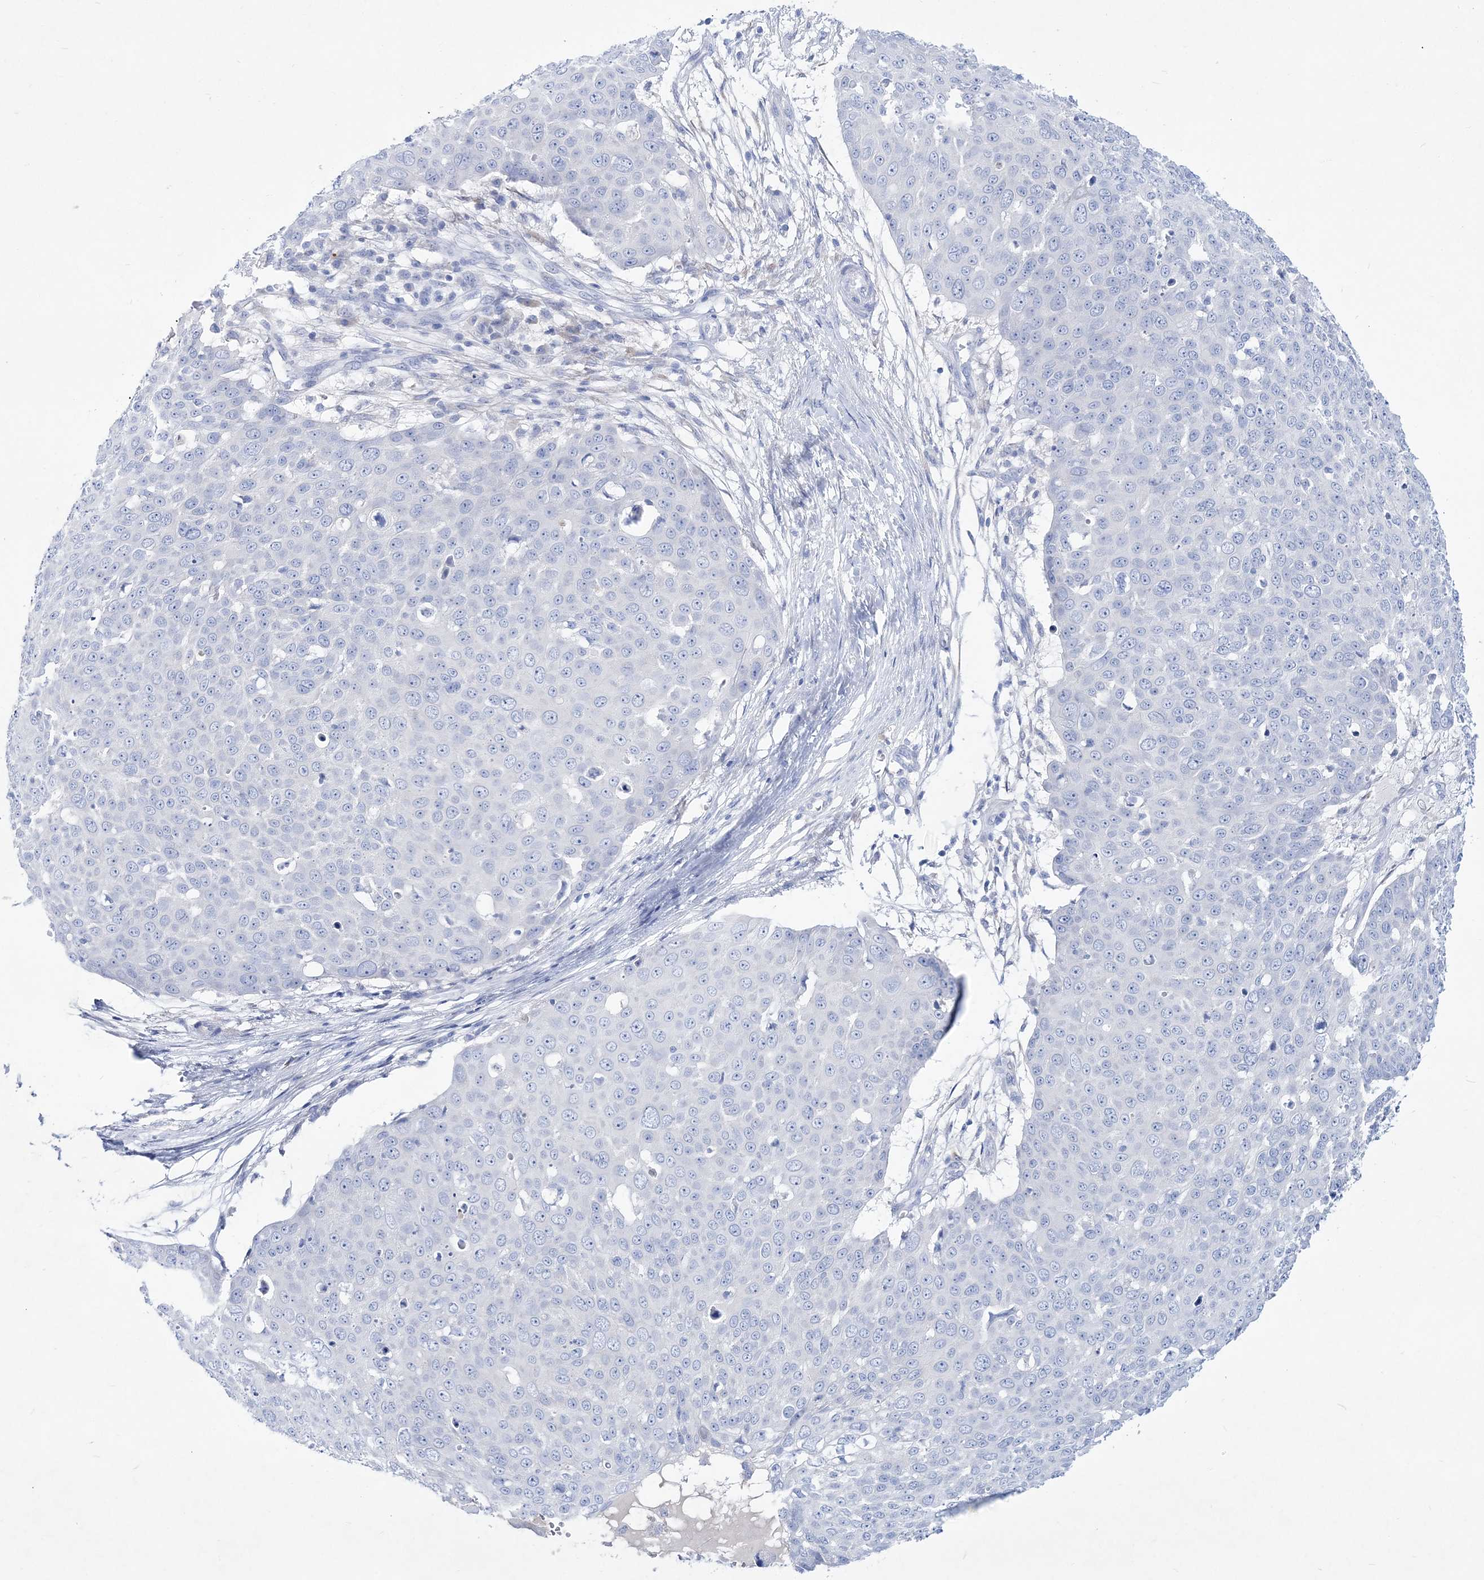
{"staining": {"intensity": "negative", "quantity": "none", "location": "none"}, "tissue": "skin cancer", "cell_type": "Tumor cells", "image_type": "cancer", "snomed": [{"axis": "morphology", "description": "Squamous cell carcinoma, NOS"}, {"axis": "topography", "description": "Skin"}], "caption": "This is an immunohistochemistry (IHC) micrograph of skin cancer. There is no positivity in tumor cells.", "gene": "SPINK7", "patient": {"sex": "male", "age": 71}}